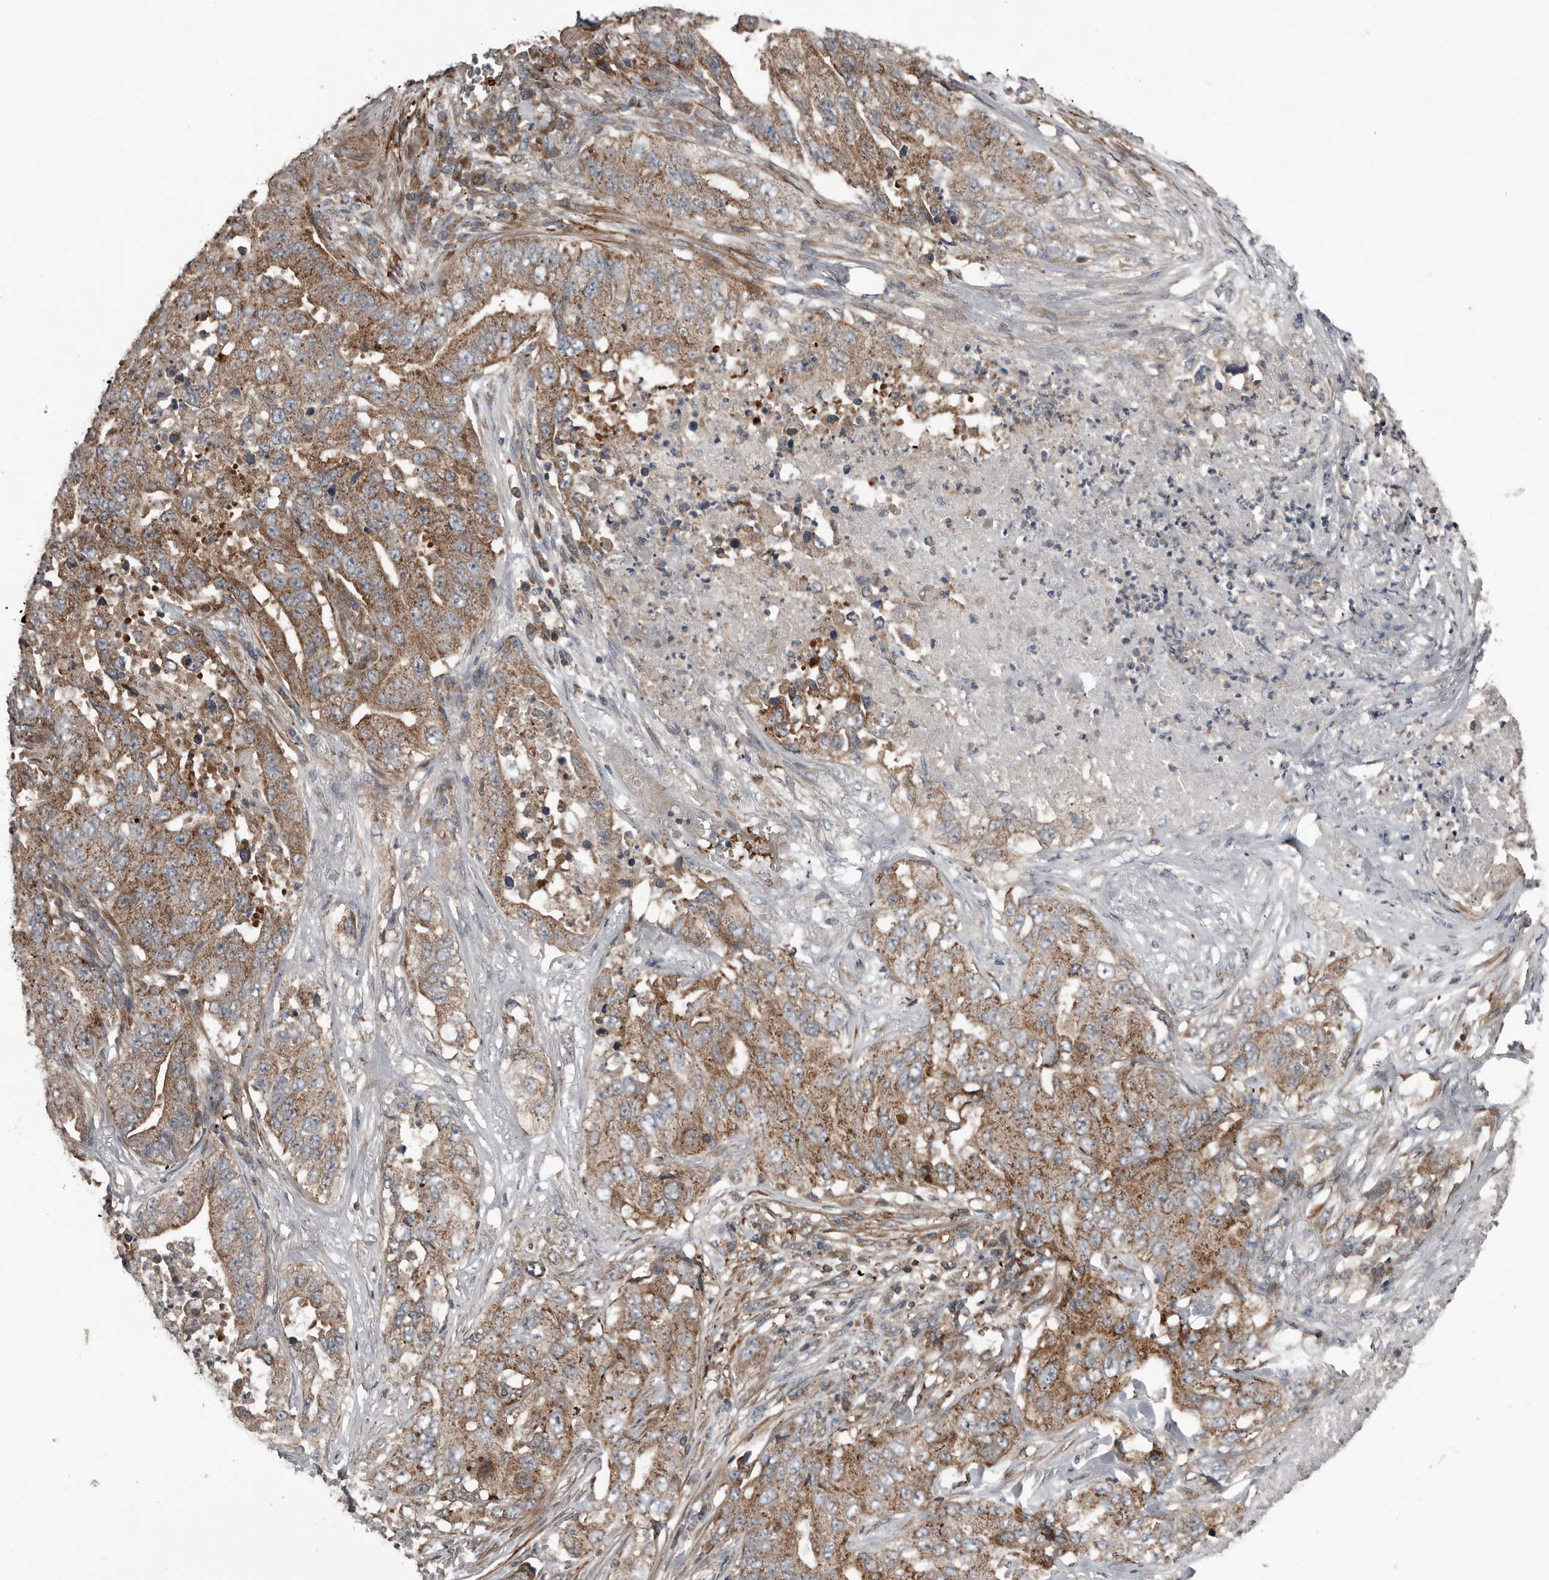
{"staining": {"intensity": "moderate", "quantity": ">75%", "location": "cytoplasmic/membranous"}, "tissue": "lung cancer", "cell_type": "Tumor cells", "image_type": "cancer", "snomed": [{"axis": "morphology", "description": "Adenocarcinoma, NOS"}, {"axis": "topography", "description": "Lung"}], "caption": "Immunohistochemistry micrograph of human lung cancer (adenocarcinoma) stained for a protein (brown), which reveals medium levels of moderate cytoplasmic/membranous staining in approximately >75% of tumor cells.", "gene": "FBXO31", "patient": {"sex": "female", "age": 51}}